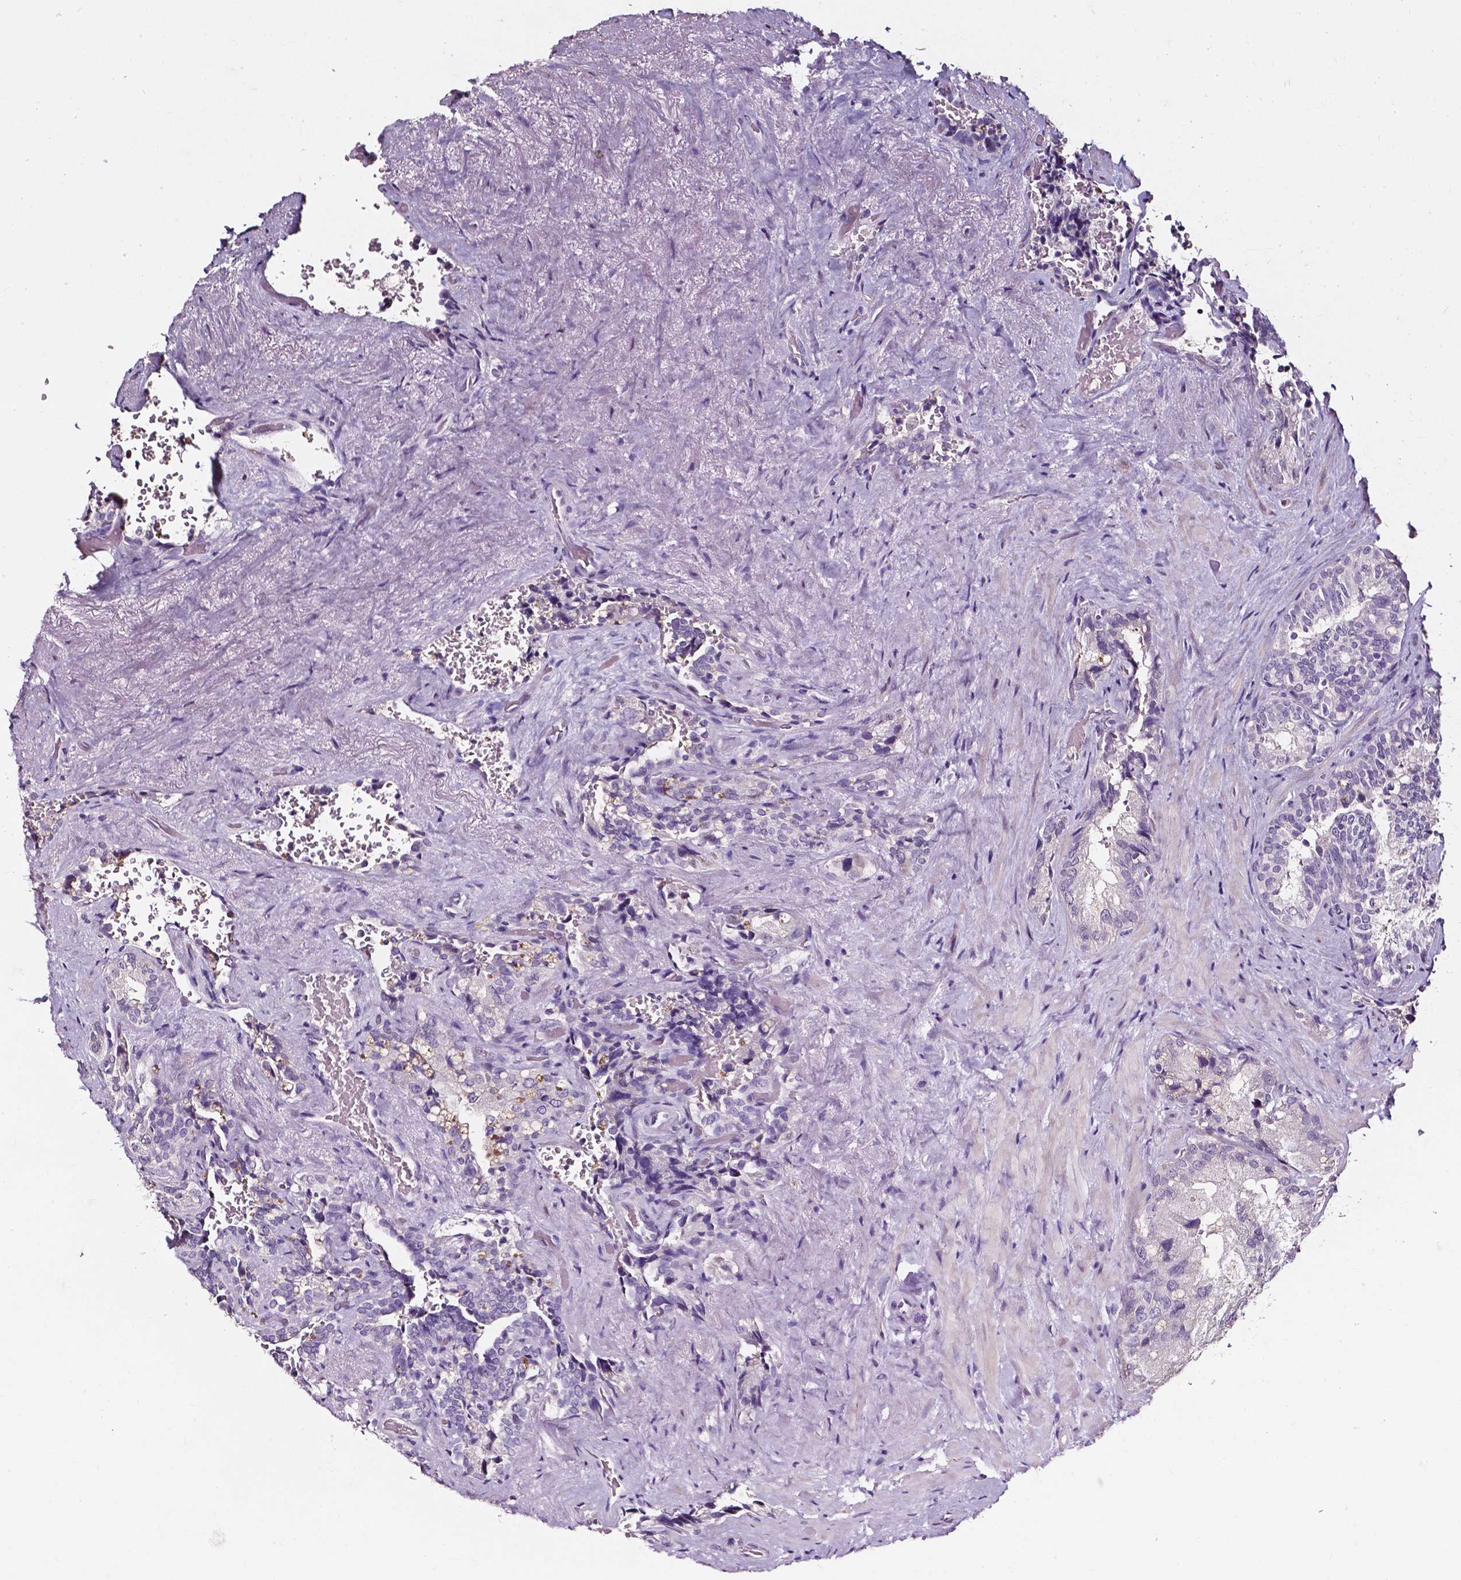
{"staining": {"intensity": "negative", "quantity": "none", "location": "none"}, "tissue": "seminal vesicle", "cell_type": "Glandular cells", "image_type": "normal", "snomed": [{"axis": "morphology", "description": "Normal tissue, NOS"}, {"axis": "topography", "description": "Seminal veicle"}], "caption": "Immunohistochemical staining of benign seminal vesicle demonstrates no significant expression in glandular cells. (IHC, brightfield microscopy, high magnification).", "gene": "AKR1B10", "patient": {"sex": "male", "age": 69}}